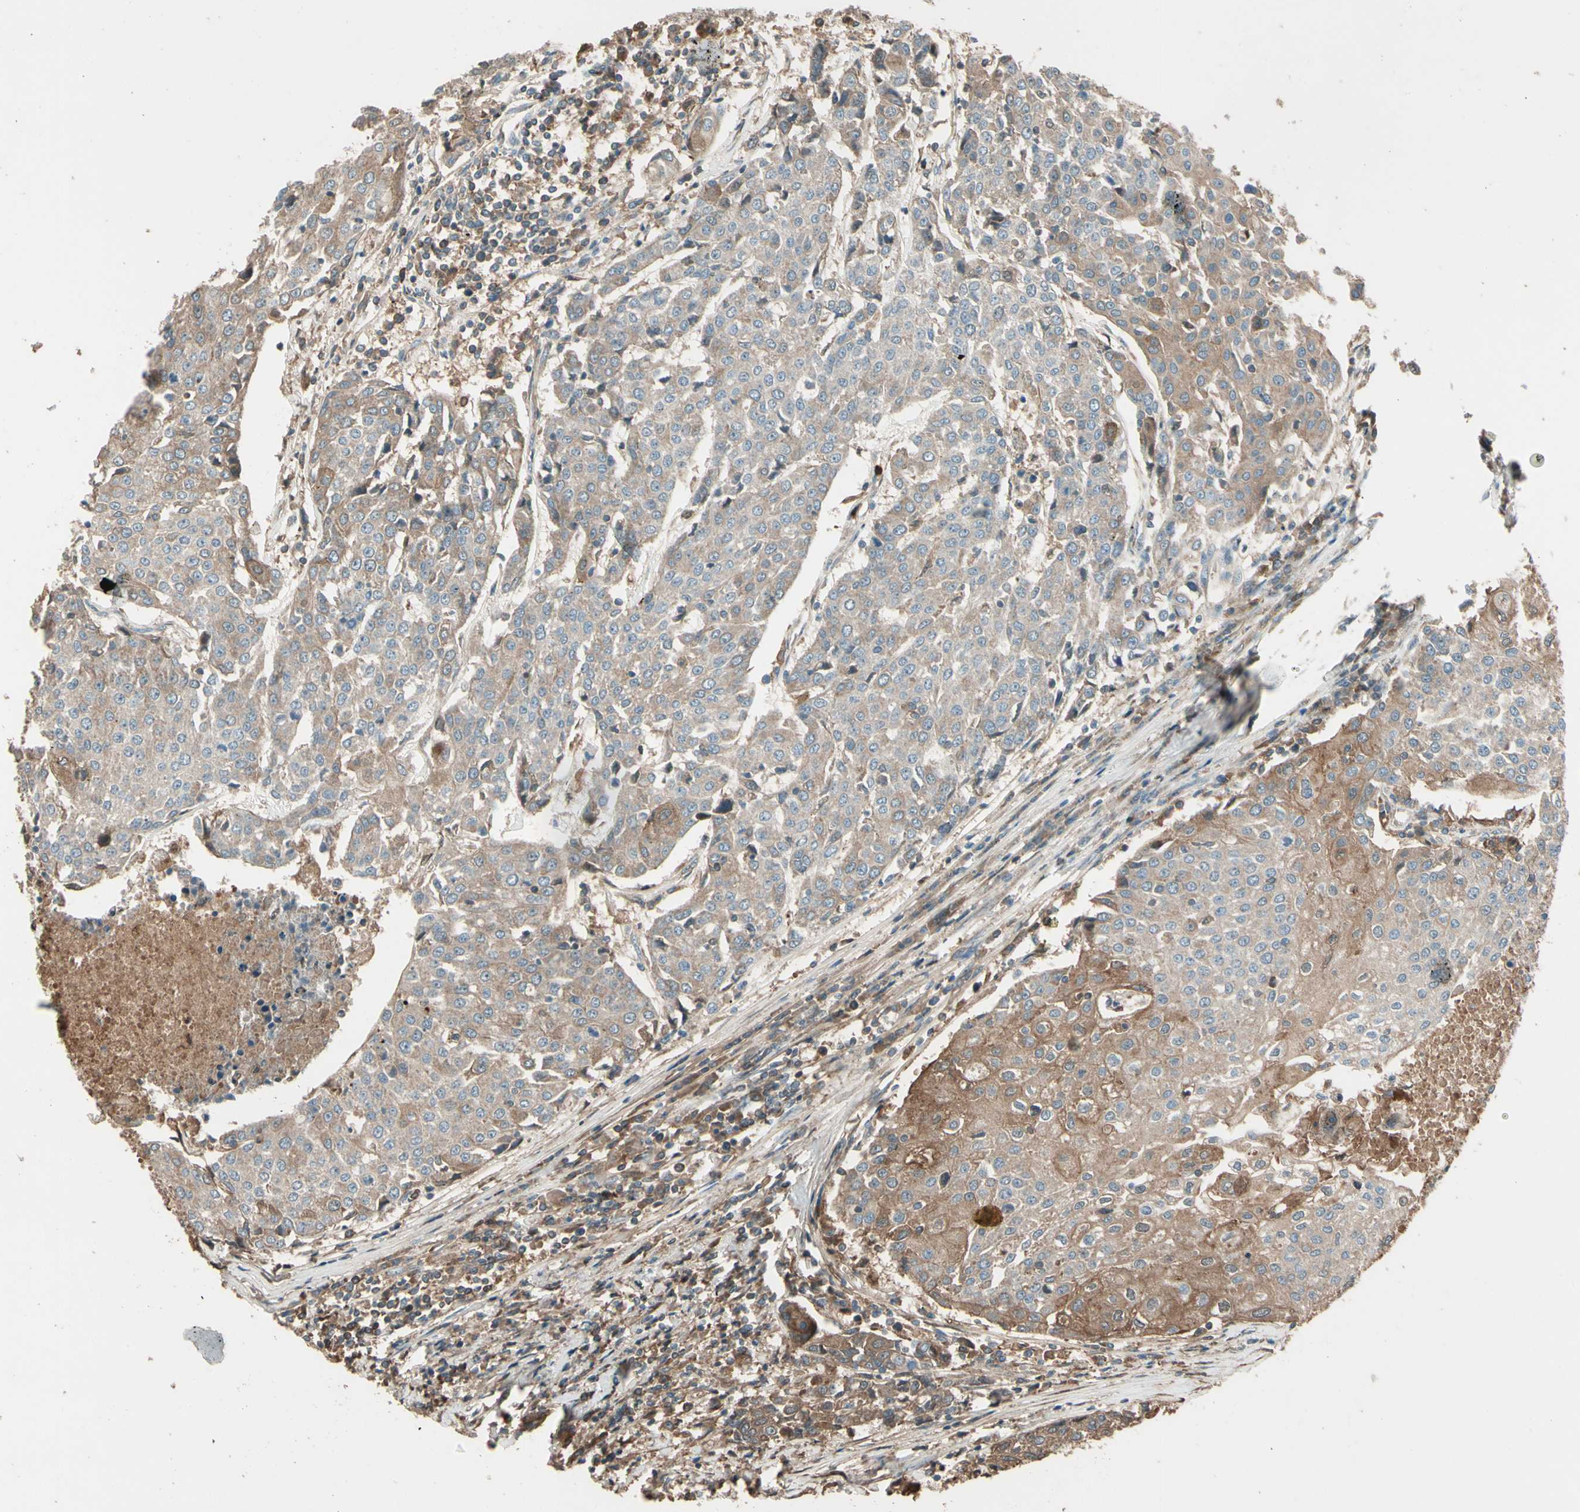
{"staining": {"intensity": "weak", "quantity": ">75%", "location": "cytoplasmic/membranous"}, "tissue": "urothelial cancer", "cell_type": "Tumor cells", "image_type": "cancer", "snomed": [{"axis": "morphology", "description": "Urothelial carcinoma, High grade"}, {"axis": "topography", "description": "Urinary bladder"}], "caption": "Immunohistochemistry (IHC) image of human high-grade urothelial carcinoma stained for a protein (brown), which displays low levels of weak cytoplasmic/membranous expression in approximately >75% of tumor cells.", "gene": "STX11", "patient": {"sex": "female", "age": 85}}